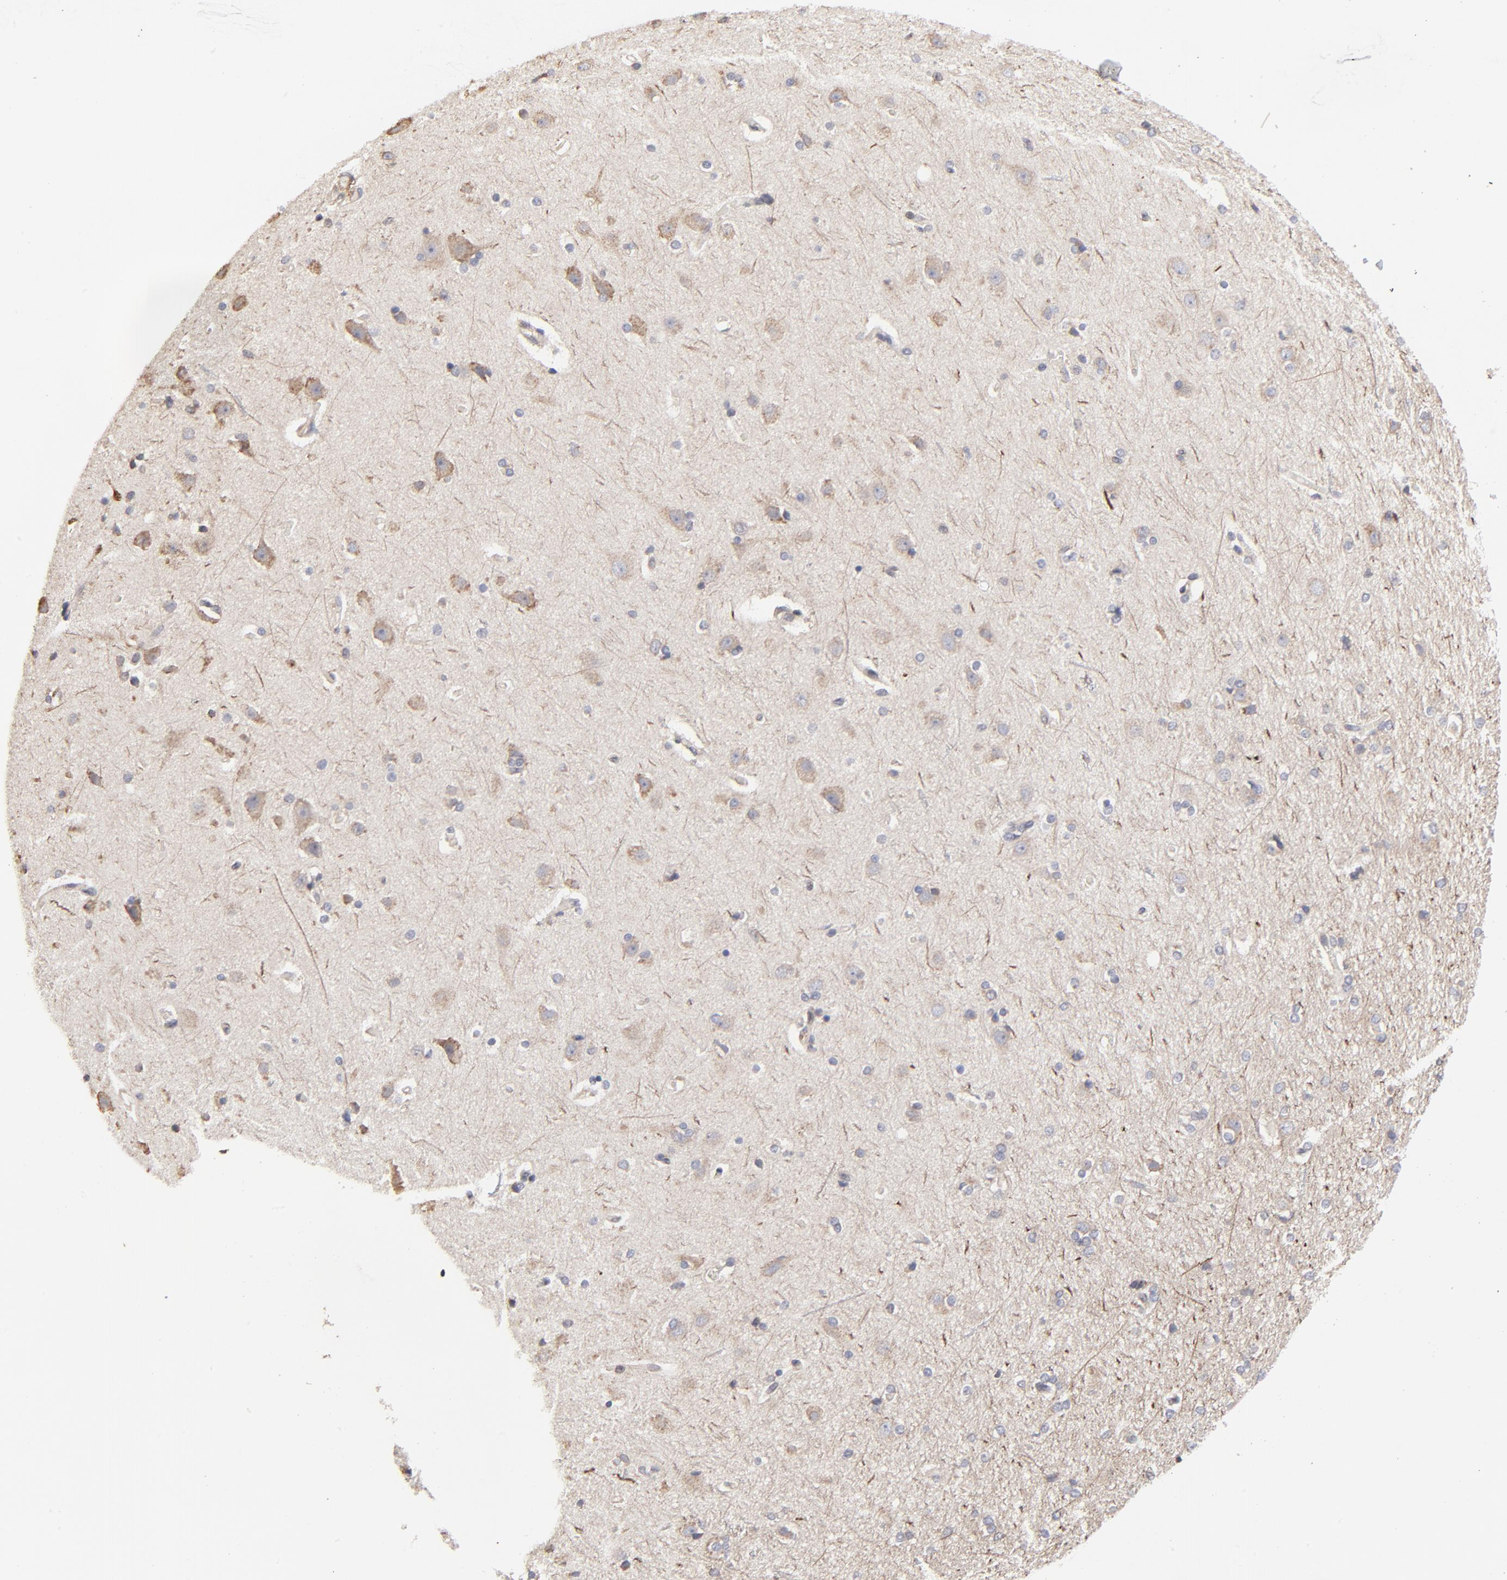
{"staining": {"intensity": "weak", "quantity": ">75%", "location": "cytoplasmic/membranous"}, "tissue": "cerebral cortex", "cell_type": "Endothelial cells", "image_type": "normal", "snomed": [{"axis": "morphology", "description": "Normal tissue, NOS"}, {"axis": "topography", "description": "Cerebral cortex"}], "caption": "About >75% of endothelial cells in benign human cerebral cortex demonstrate weak cytoplasmic/membranous protein staining as visualized by brown immunohistochemical staining.", "gene": "ELP2", "patient": {"sex": "male", "age": 62}}